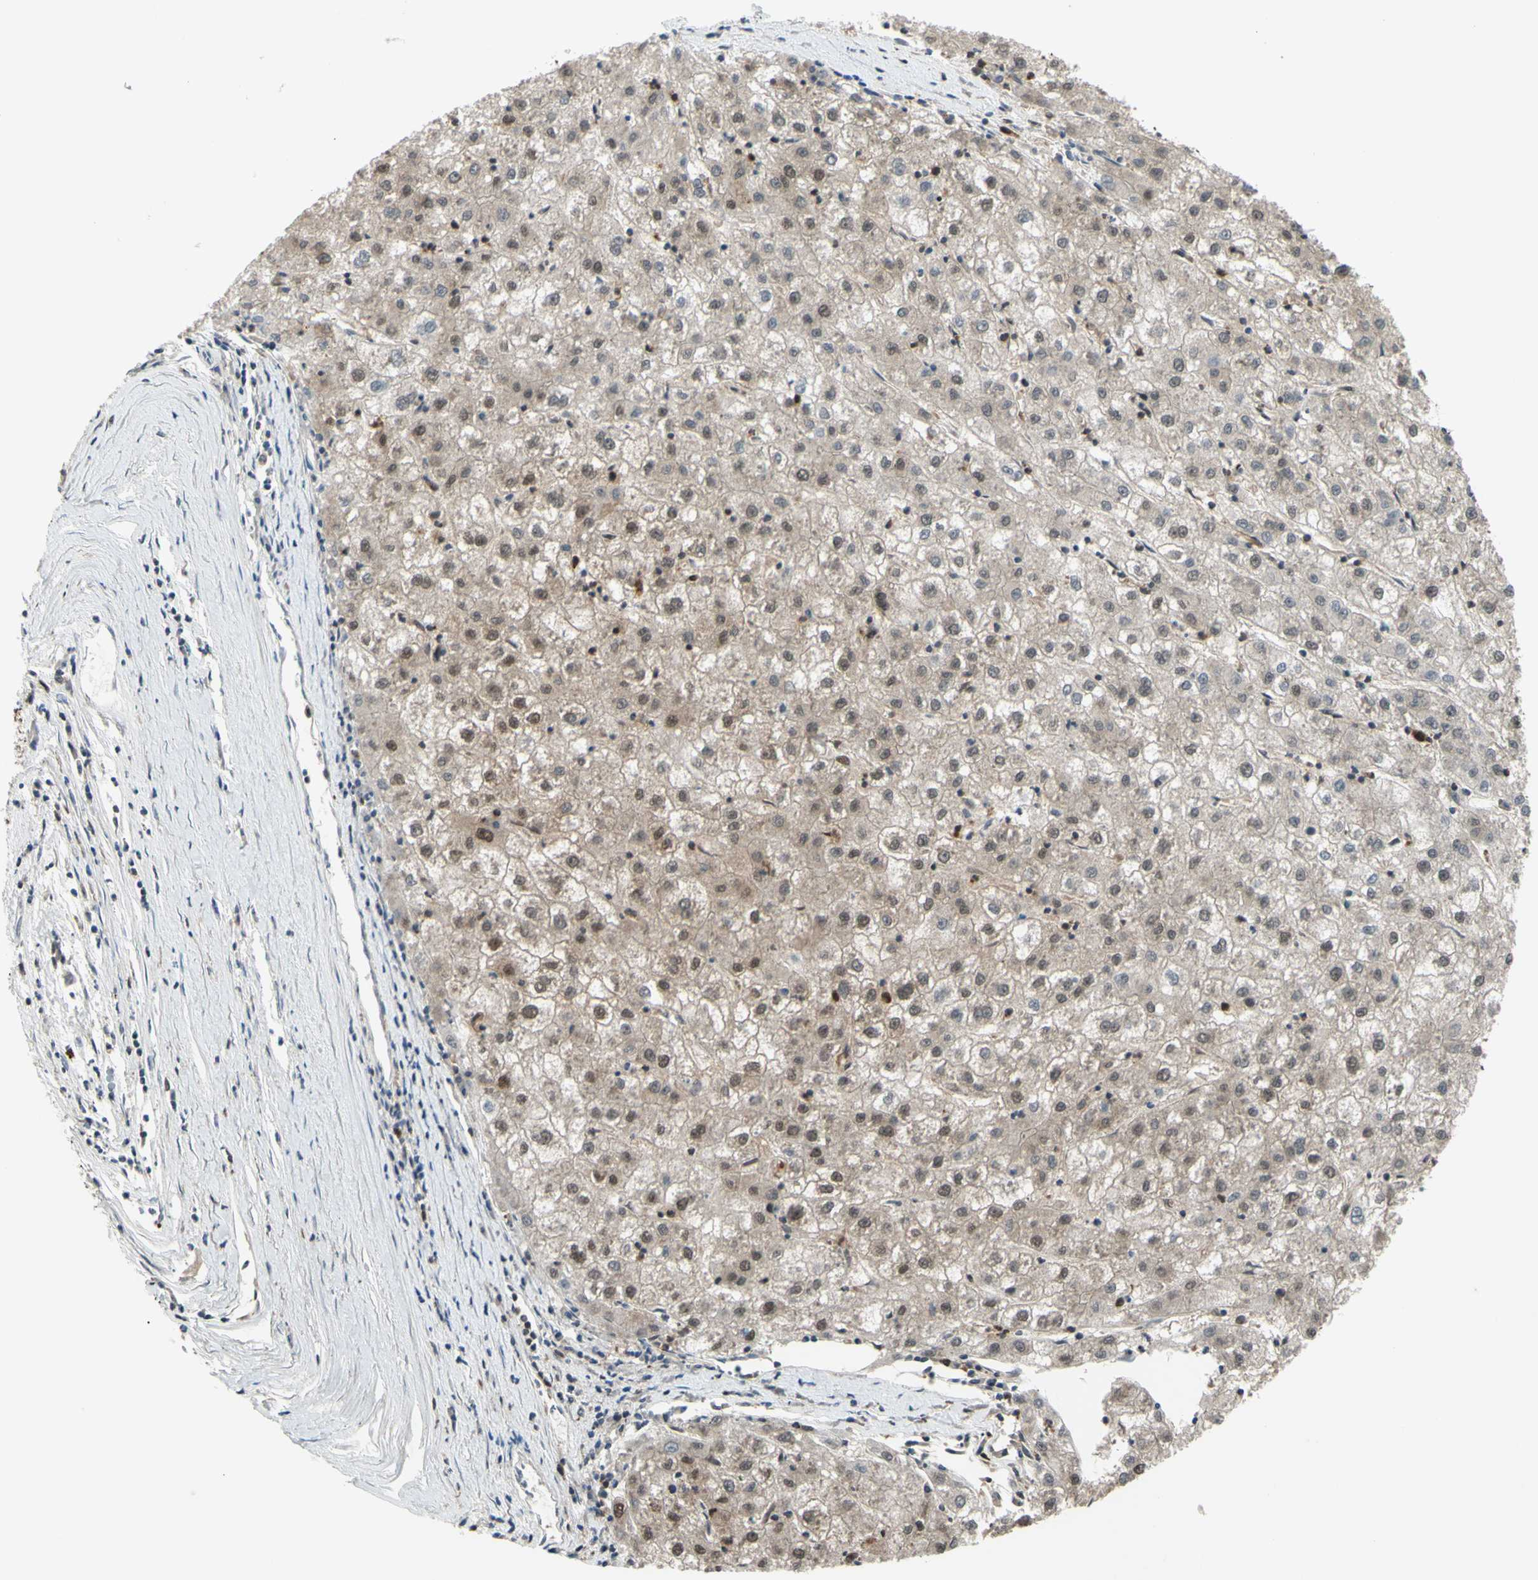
{"staining": {"intensity": "weak", "quantity": ">75%", "location": "cytoplasmic/membranous,nuclear"}, "tissue": "liver cancer", "cell_type": "Tumor cells", "image_type": "cancer", "snomed": [{"axis": "morphology", "description": "Carcinoma, Hepatocellular, NOS"}, {"axis": "topography", "description": "Liver"}], "caption": "The histopathology image reveals staining of liver hepatocellular carcinoma, revealing weak cytoplasmic/membranous and nuclear protein expression (brown color) within tumor cells.", "gene": "FKBP5", "patient": {"sex": "male", "age": 72}}